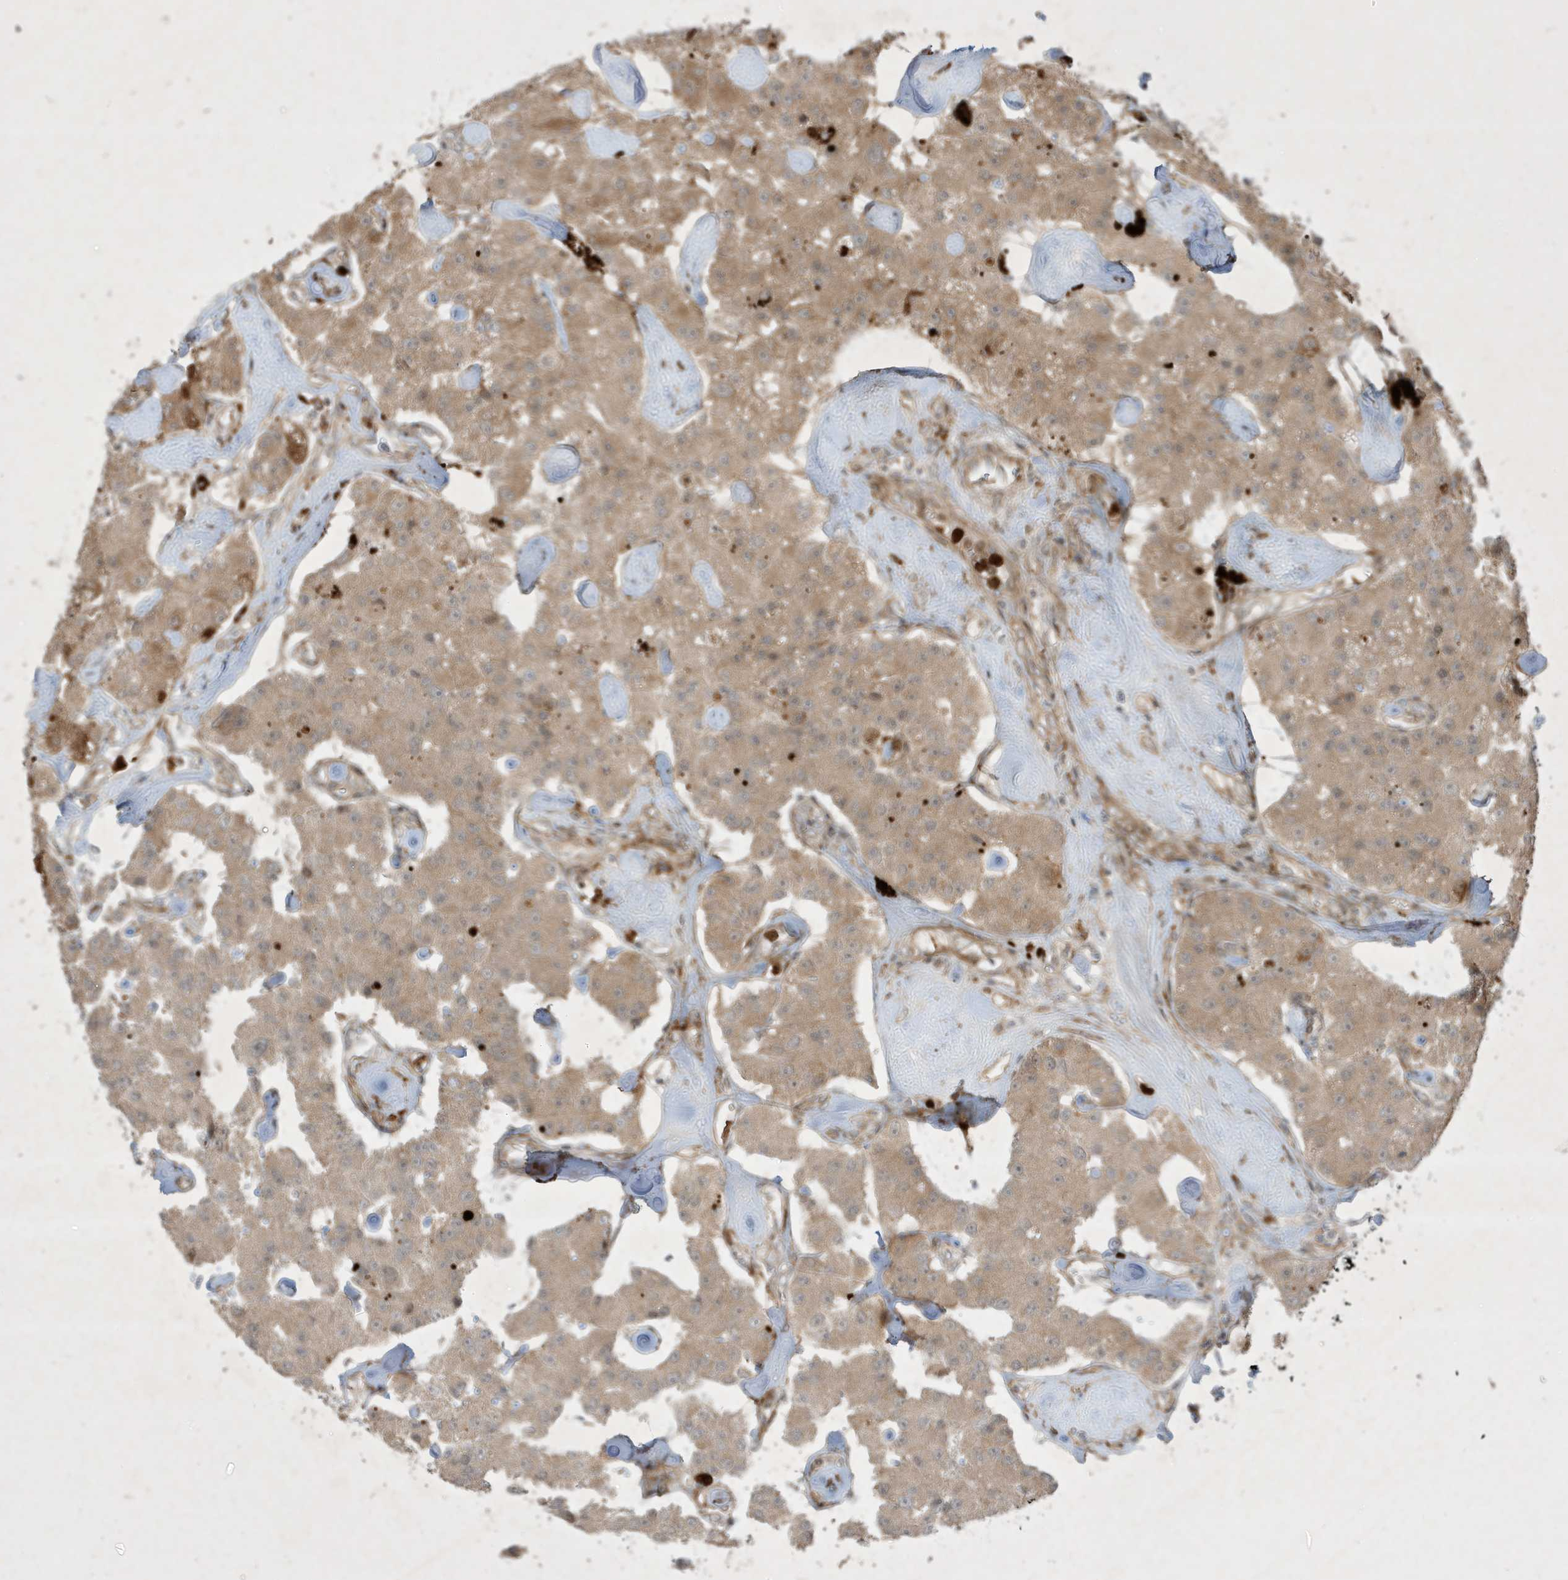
{"staining": {"intensity": "moderate", "quantity": ">75%", "location": "cytoplasmic/membranous"}, "tissue": "carcinoid", "cell_type": "Tumor cells", "image_type": "cancer", "snomed": [{"axis": "morphology", "description": "Carcinoid, malignant, NOS"}, {"axis": "topography", "description": "Pancreas"}], "caption": "Protein staining displays moderate cytoplasmic/membranous positivity in approximately >75% of tumor cells in carcinoid.", "gene": "IFT57", "patient": {"sex": "male", "age": 41}}